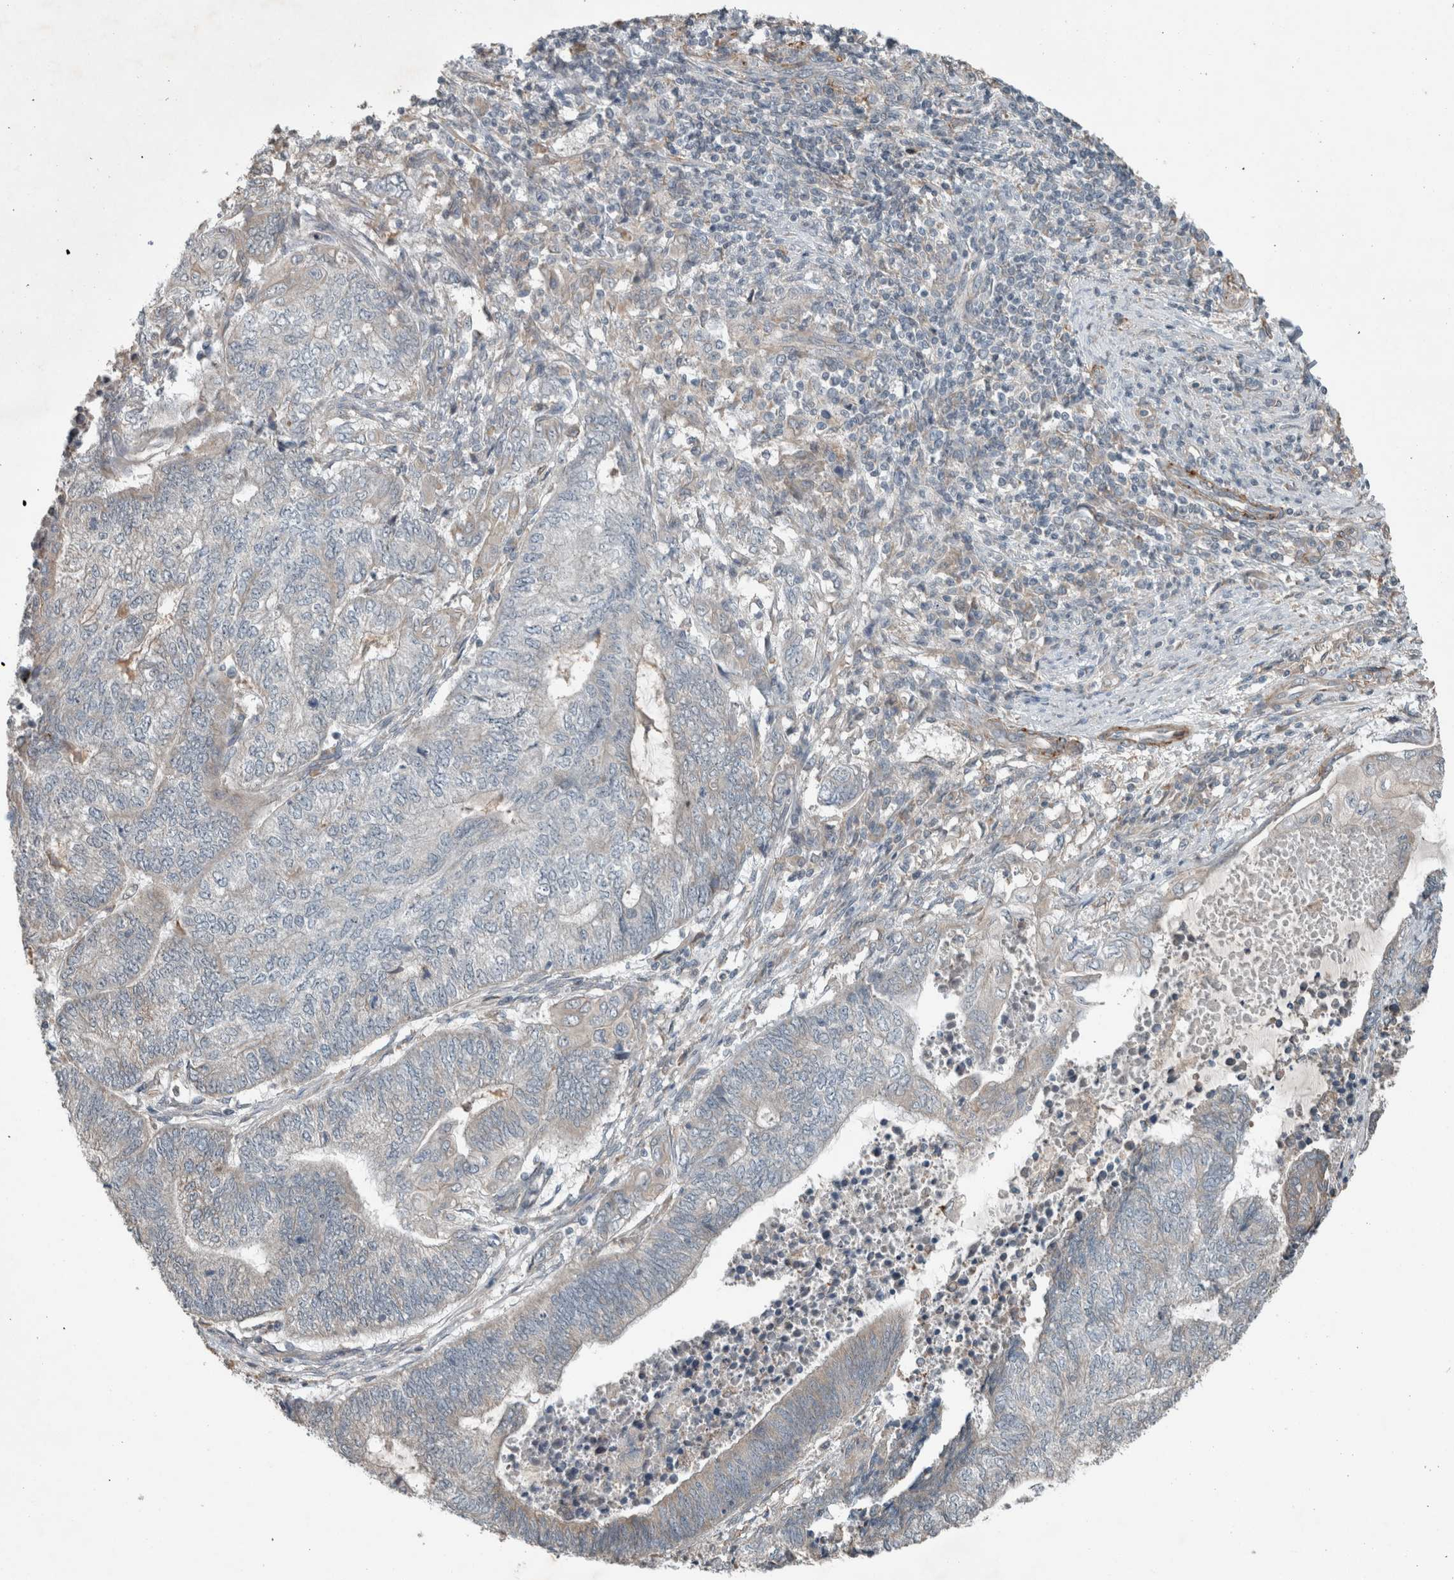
{"staining": {"intensity": "negative", "quantity": "none", "location": "none"}, "tissue": "endometrial cancer", "cell_type": "Tumor cells", "image_type": "cancer", "snomed": [{"axis": "morphology", "description": "Adenocarcinoma, NOS"}, {"axis": "topography", "description": "Uterus"}, {"axis": "topography", "description": "Endometrium"}], "caption": "There is no significant positivity in tumor cells of adenocarcinoma (endometrial).", "gene": "JADE2", "patient": {"sex": "female", "age": 70}}